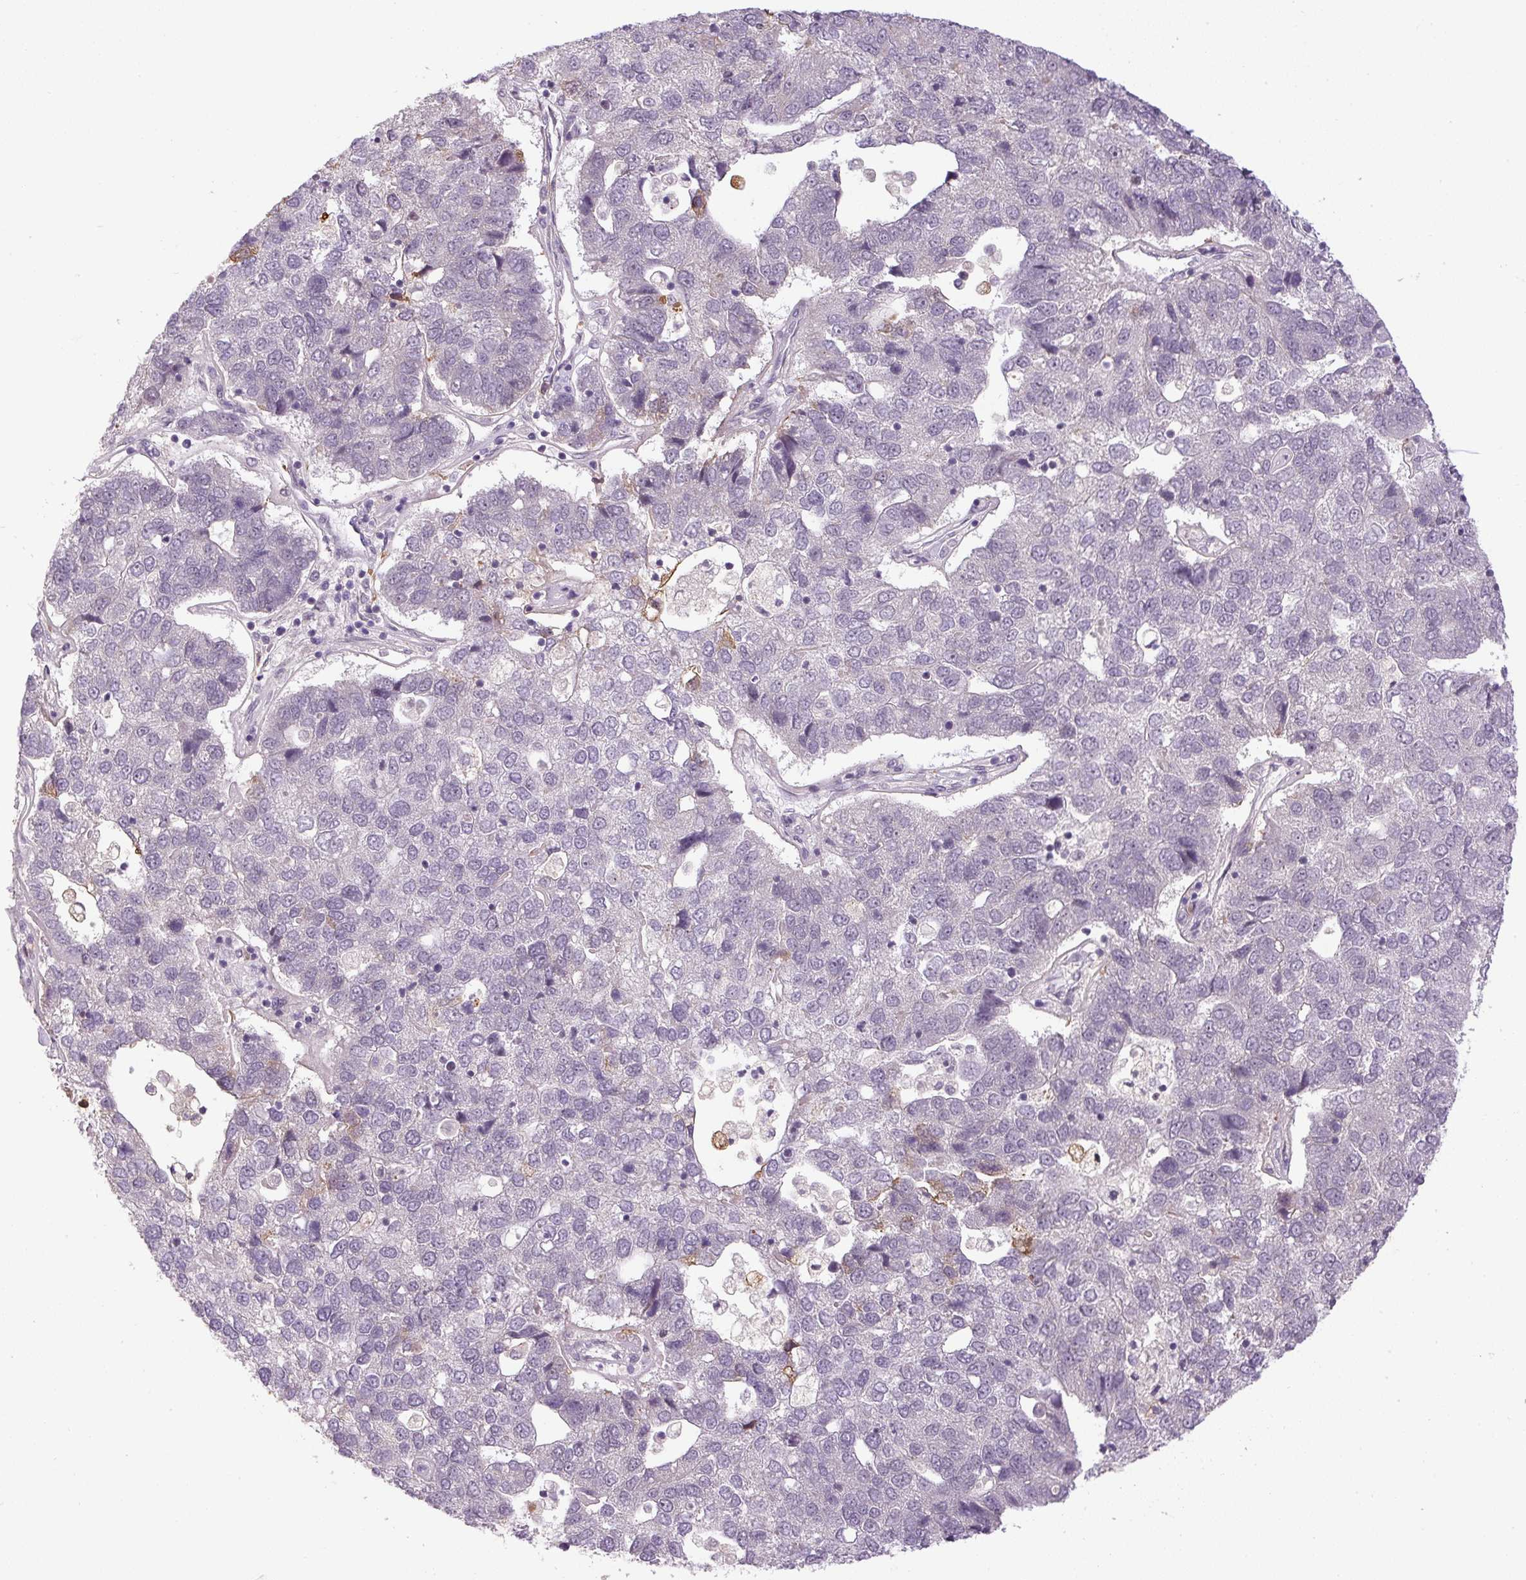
{"staining": {"intensity": "negative", "quantity": "none", "location": "none"}, "tissue": "pancreatic cancer", "cell_type": "Tumor cells", "image_type": "cancer", "snomed": [{"axis": "morphology", "description": "Adenocarcinoma, NOS"}, {"axis": "topography", "description": "Pancreas"}], "caption": "The photomicrograph shows no significant staining in tumor cells of pancreatic cancer (adenocarcinoma). Brightfield microscopy of IHC stained with DAB (brown) and hematoxylin (blue), captured at high magnification.", "gene": "SGF29", "patient": {"sex": "female", "age": 61}}